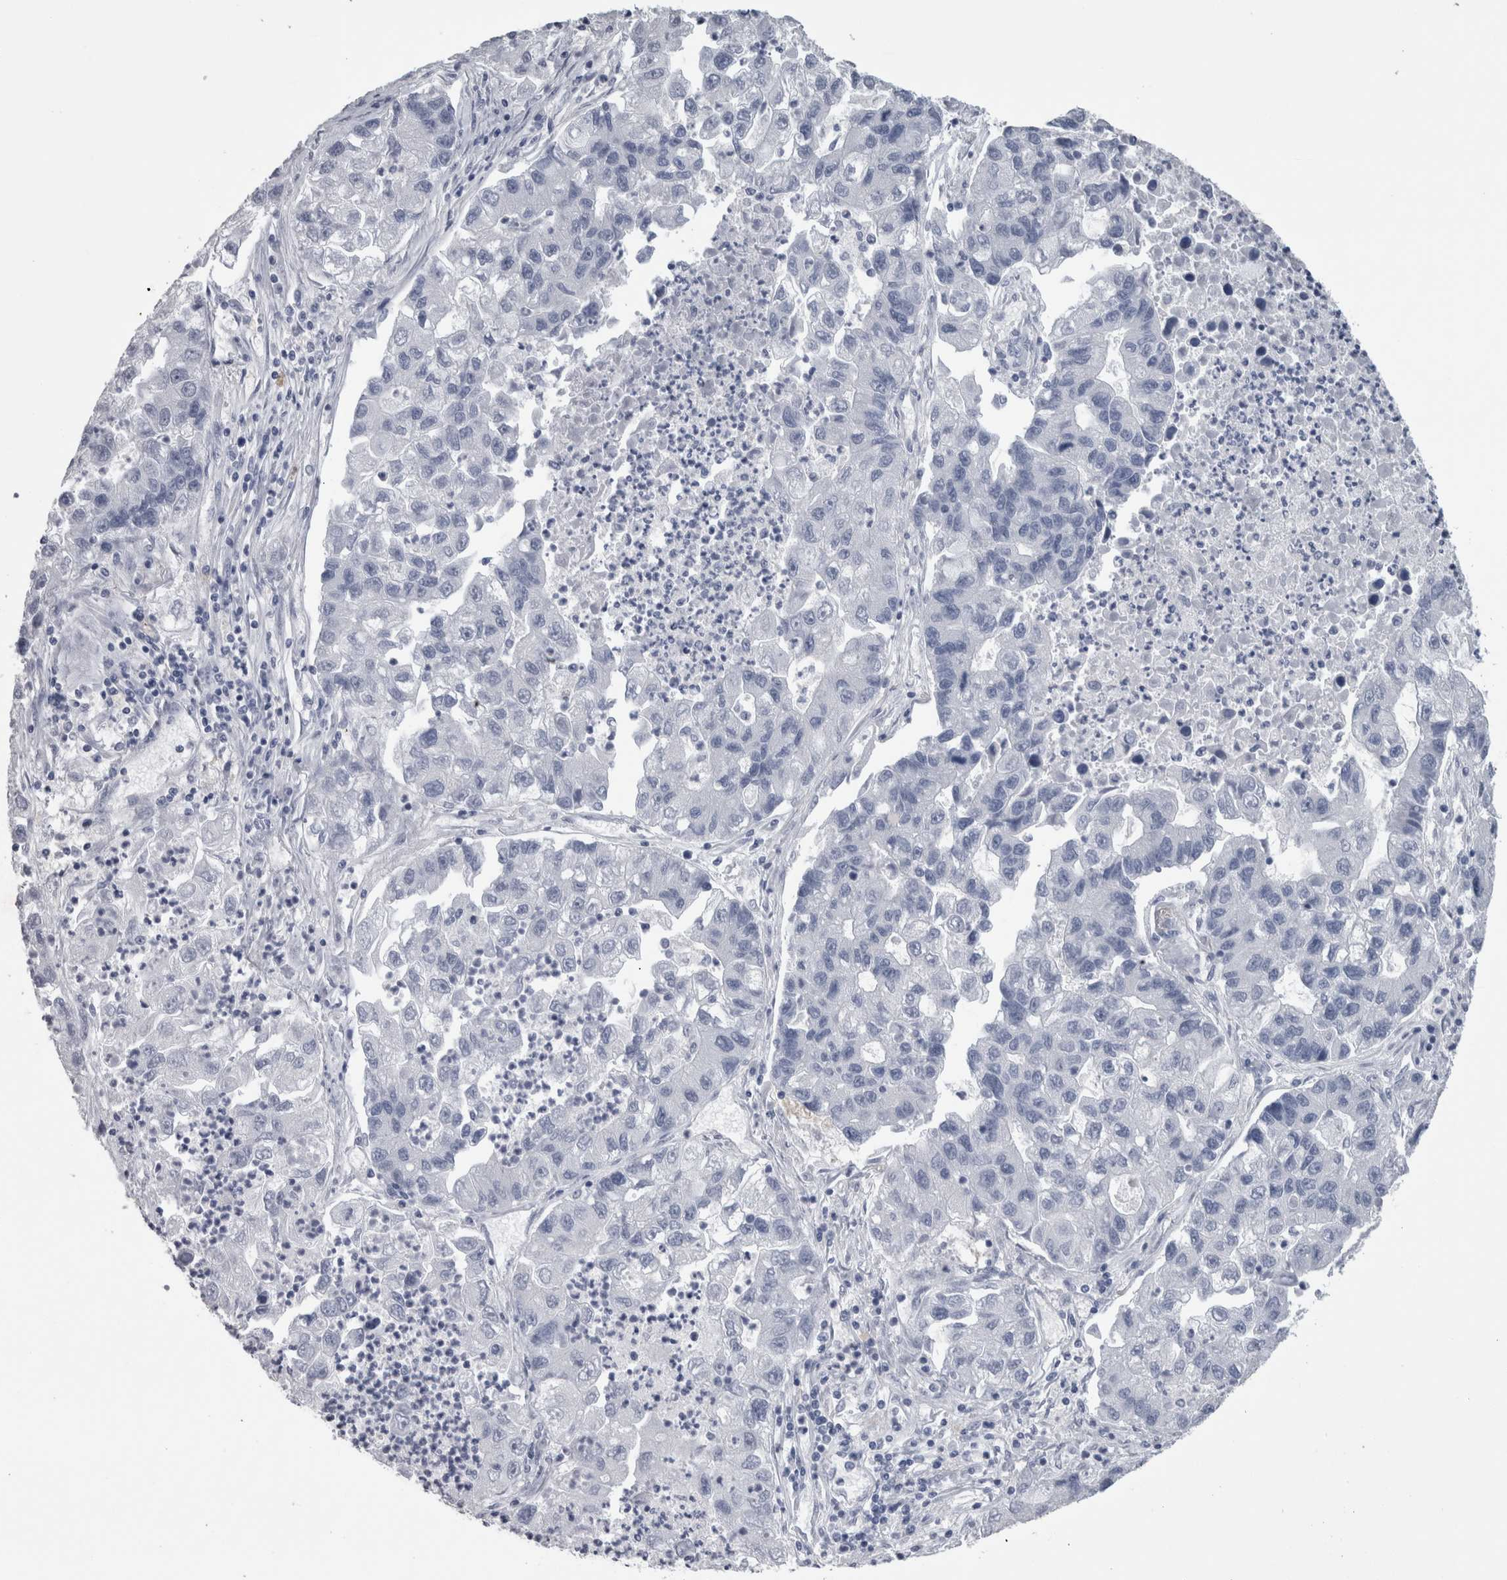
{"staining": {"intensity": "negative", "quantity": "none", "location": "none"}, "tissue": "lung cancer", "cell_type": "Tumor cells", "image_type": "cancer", "snomed": [{"axis": "morphology", "description": "Adenocarcinoma, NOS"}, {"axis": "topography", "description": "Lung"}], "caption": "Immunohistochemistry photomicrograph of neoplastic tissue: lung cancer stained with DAB demonstrates no significant protein expression in tumor cells. The staining was performed using DAB (3,3'-diaminobenzidine) to visualize the protein expression in brown, while the nuclei were stained in blue with hematoxylin (Magnification: 20x).", "gene": "CA8", "patient": {"sex": "female", "age": 51}}